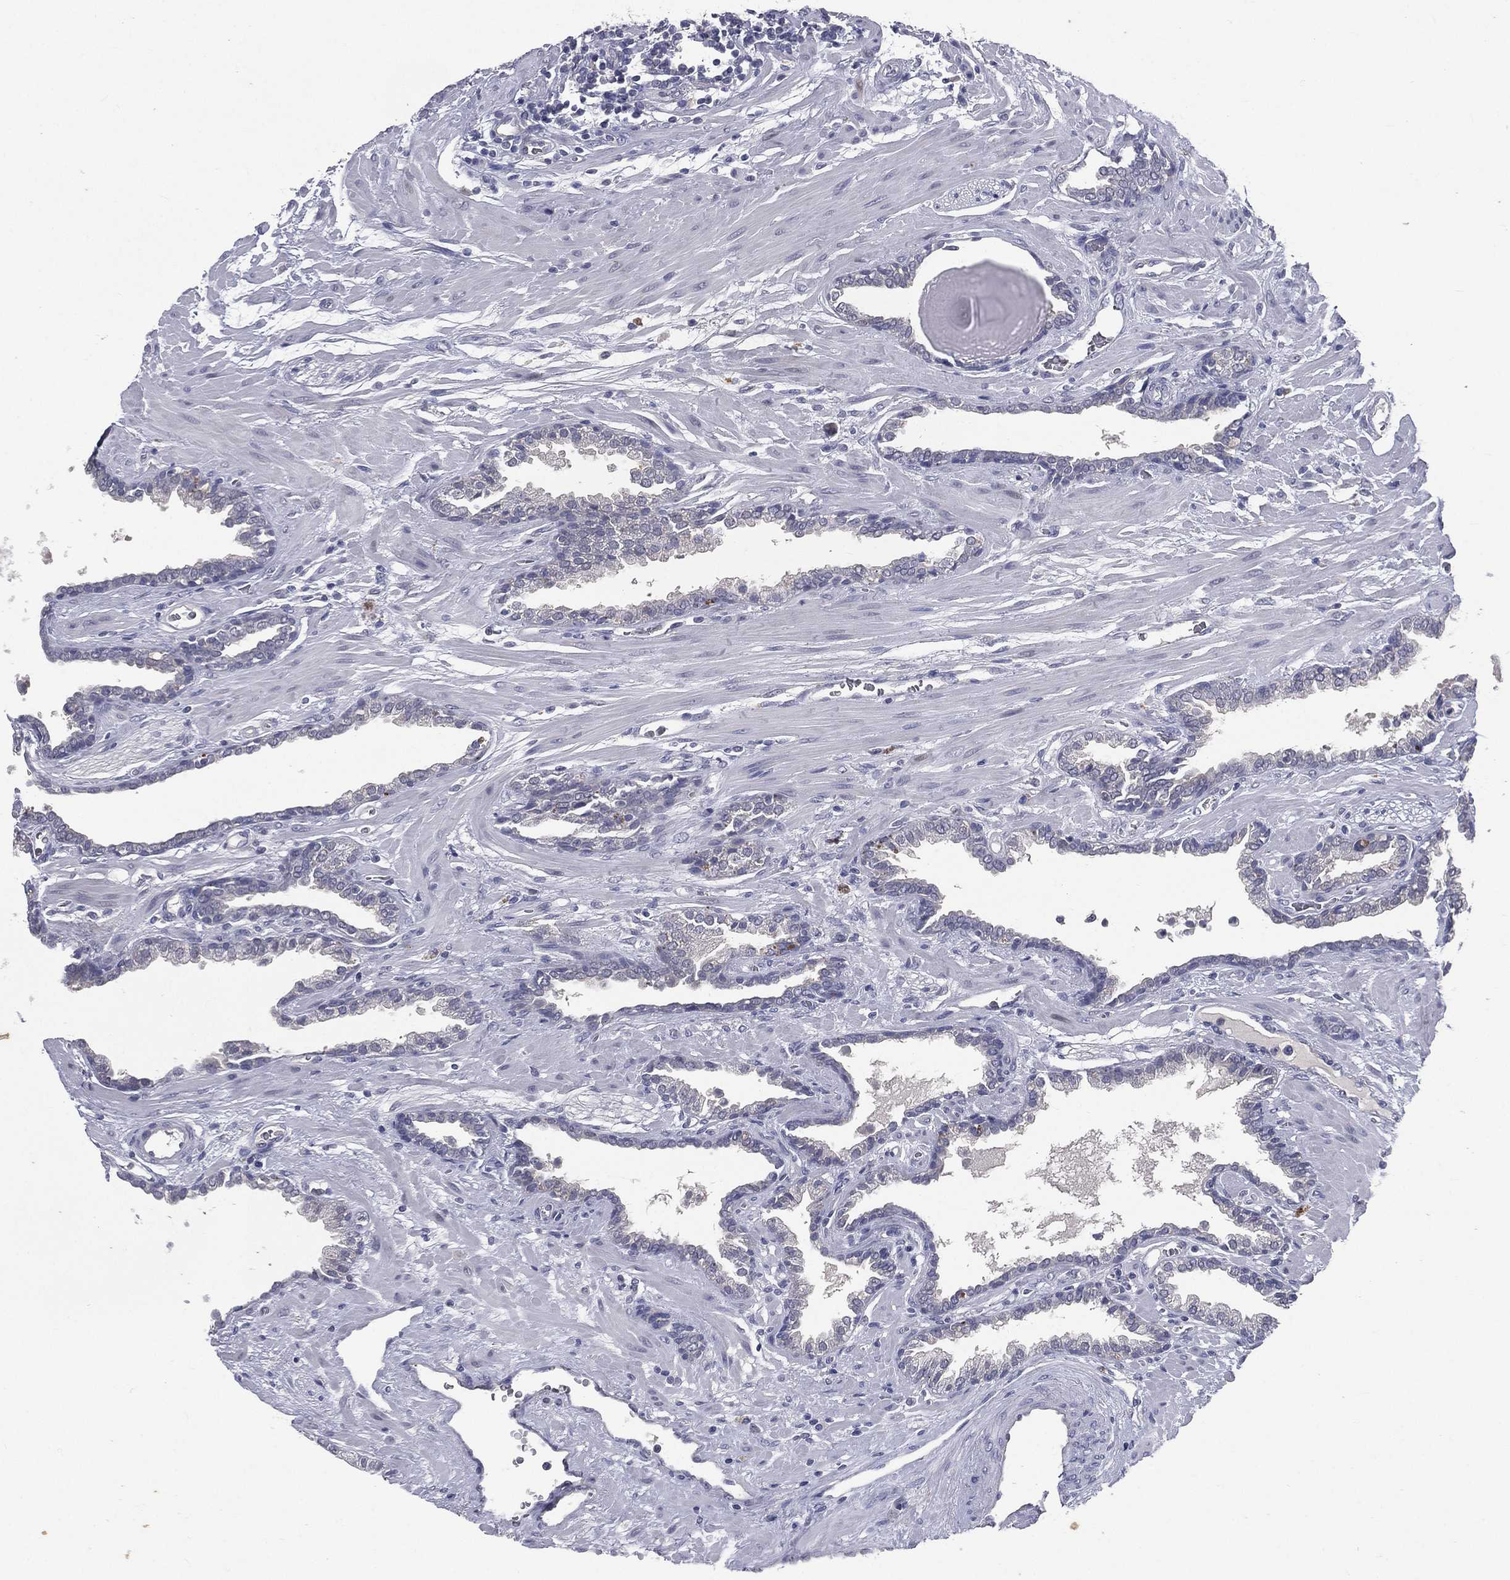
{"staining": {"intensity": "negative", "quantity": "none", "location": "none"}, "tissue": "prostate cancer", "cell_type": "Tumor cells", "image_type": "cancer", "snomed": [{"axis": "morphology", "description": "Adenocarcinoma, Low grade"}, {"axis": "topography", "description": "Prostate"}], "caption": "Prostate cancer stained for a protein using IHC demonstrates no positivity tumor cells.", "gene": "IFT27", "patient": {"sex": "male", "age": 69}}